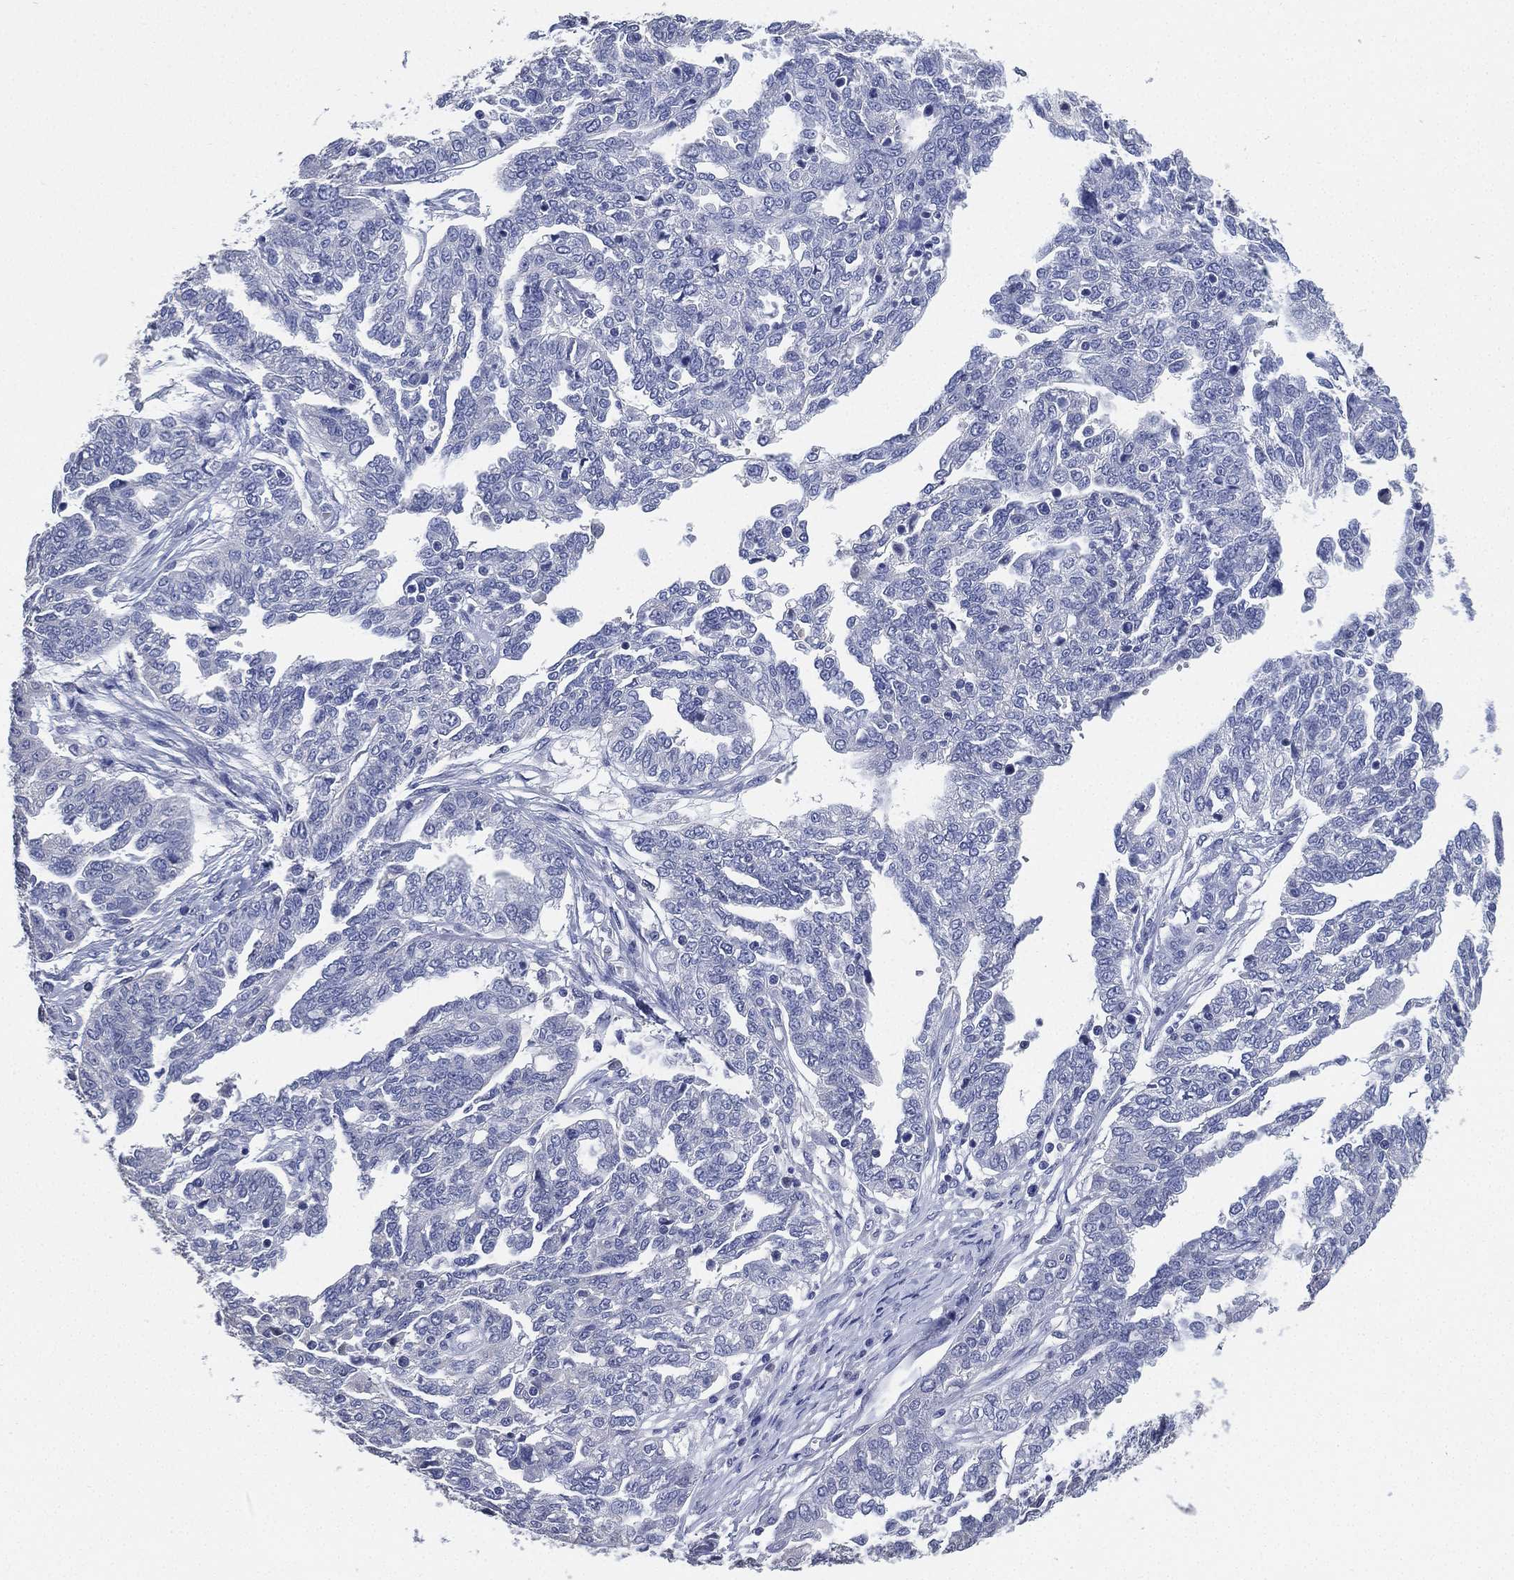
{"staining": {"intensity": "negative", "quantity": "none", "location": "none"}, "tissue": "ovarian cancer", "cell_type": "Tumor cells", "image_type": "cancer", "snomed": [{"axis": "morphology", "description": "Cystadenocarcinoma, serous, NOS"}, {"axis": "topography", "description": "Ovary"}], "caption": "Ovarian serous cystadenocarcinoma stained for a protein using immunohistochemistry displays no staining tumor cells.", "gene": "IYD", "patient": {"sex": "female", "age": 67}}